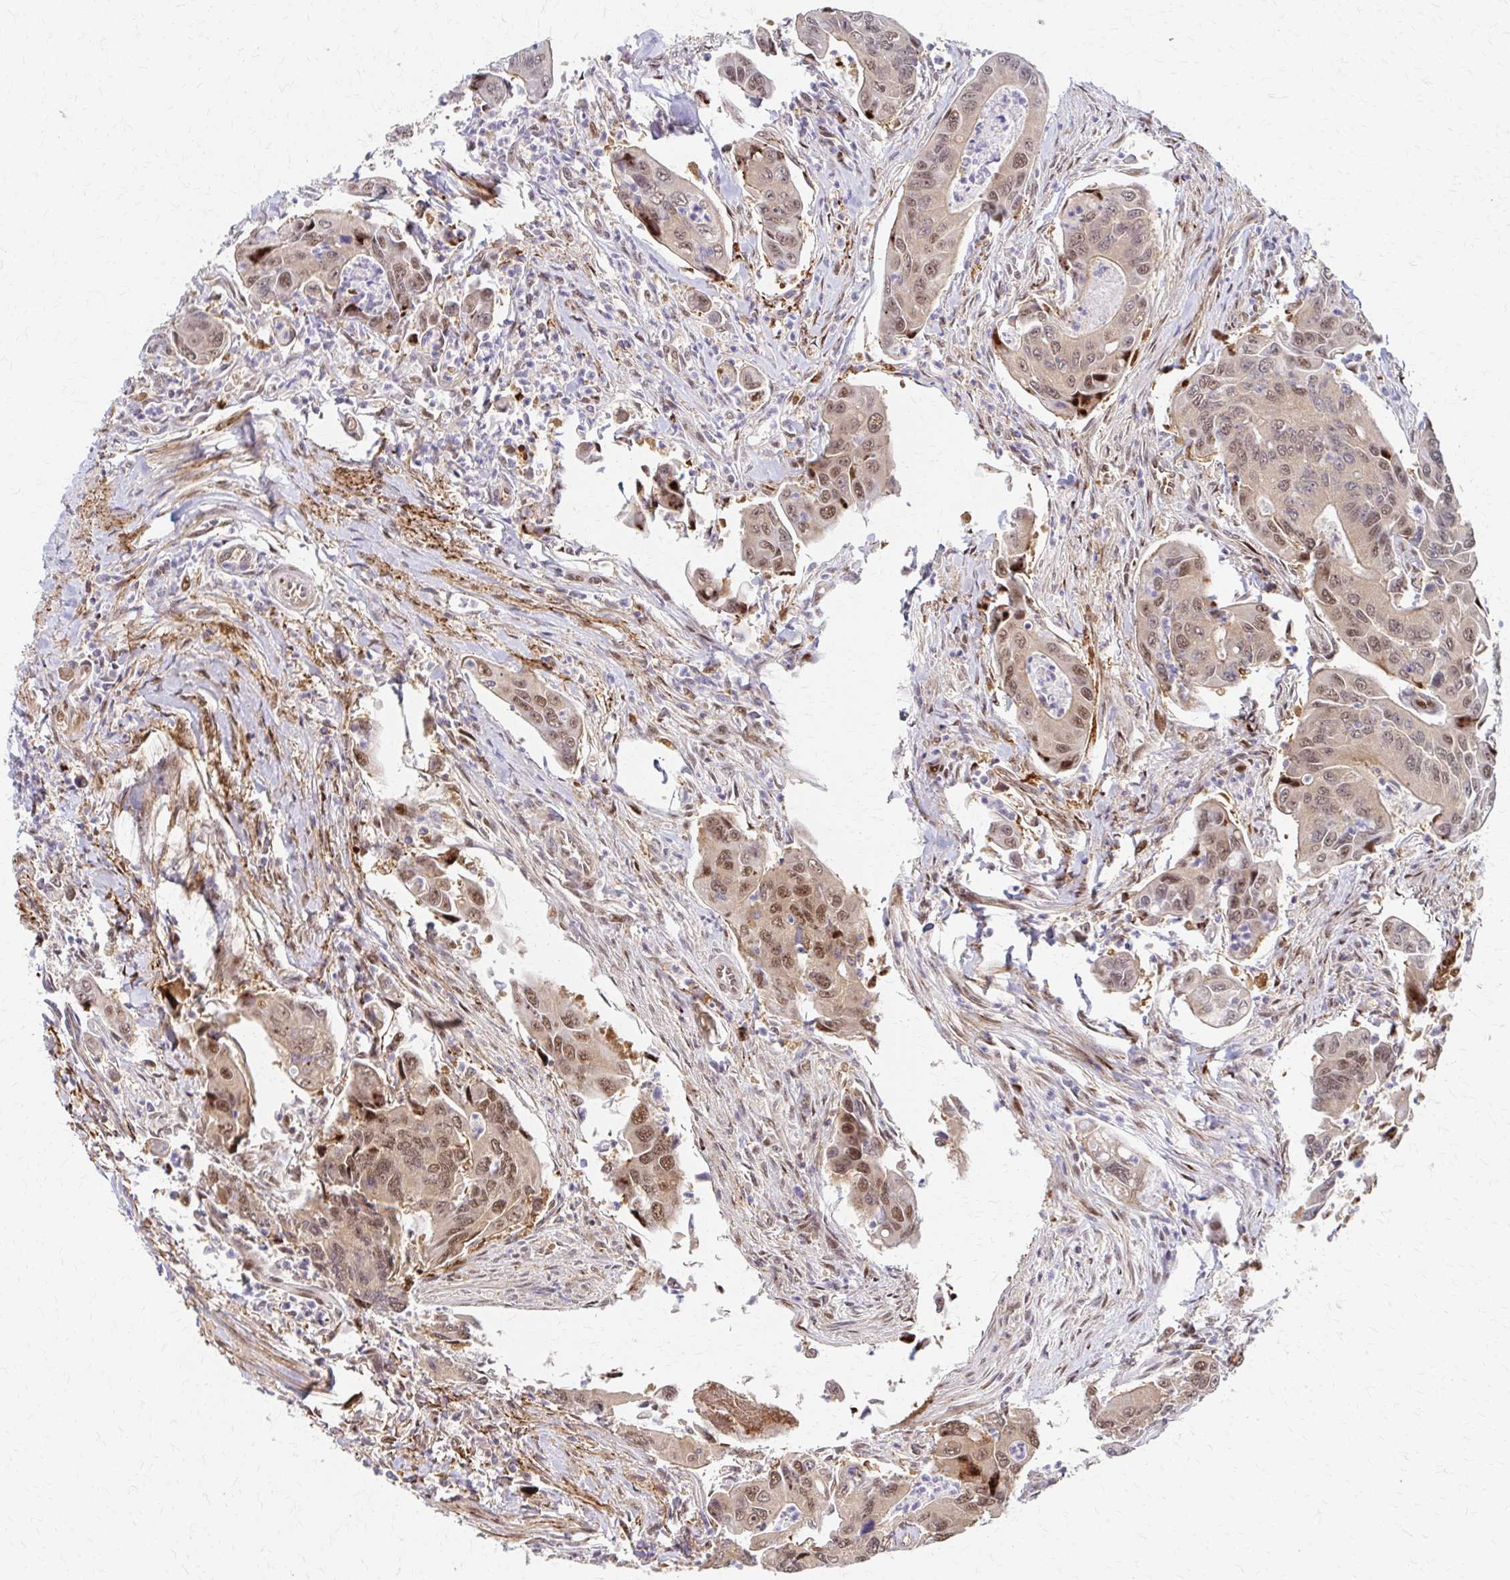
{"staining": {"intensity": "moderate", "quantity": ">75%", "location": "nuclear"}, "tissue": "colorectal cancer", "cell_type": "Tumor cells", "image_type": "cancer", "snomed": [{"axis": "morphology", "description": "Adenocarcinoma, NOS"}, {"axis": "topography", "description": "Colon"}], "caption": "A medium amount of moderate nuclear positivity is present in about >75% of tumor cells in colorectal adenocarcinoma tissue.", "gene": "PSMD7", "patient": {"sex": "female", "age": 67}}